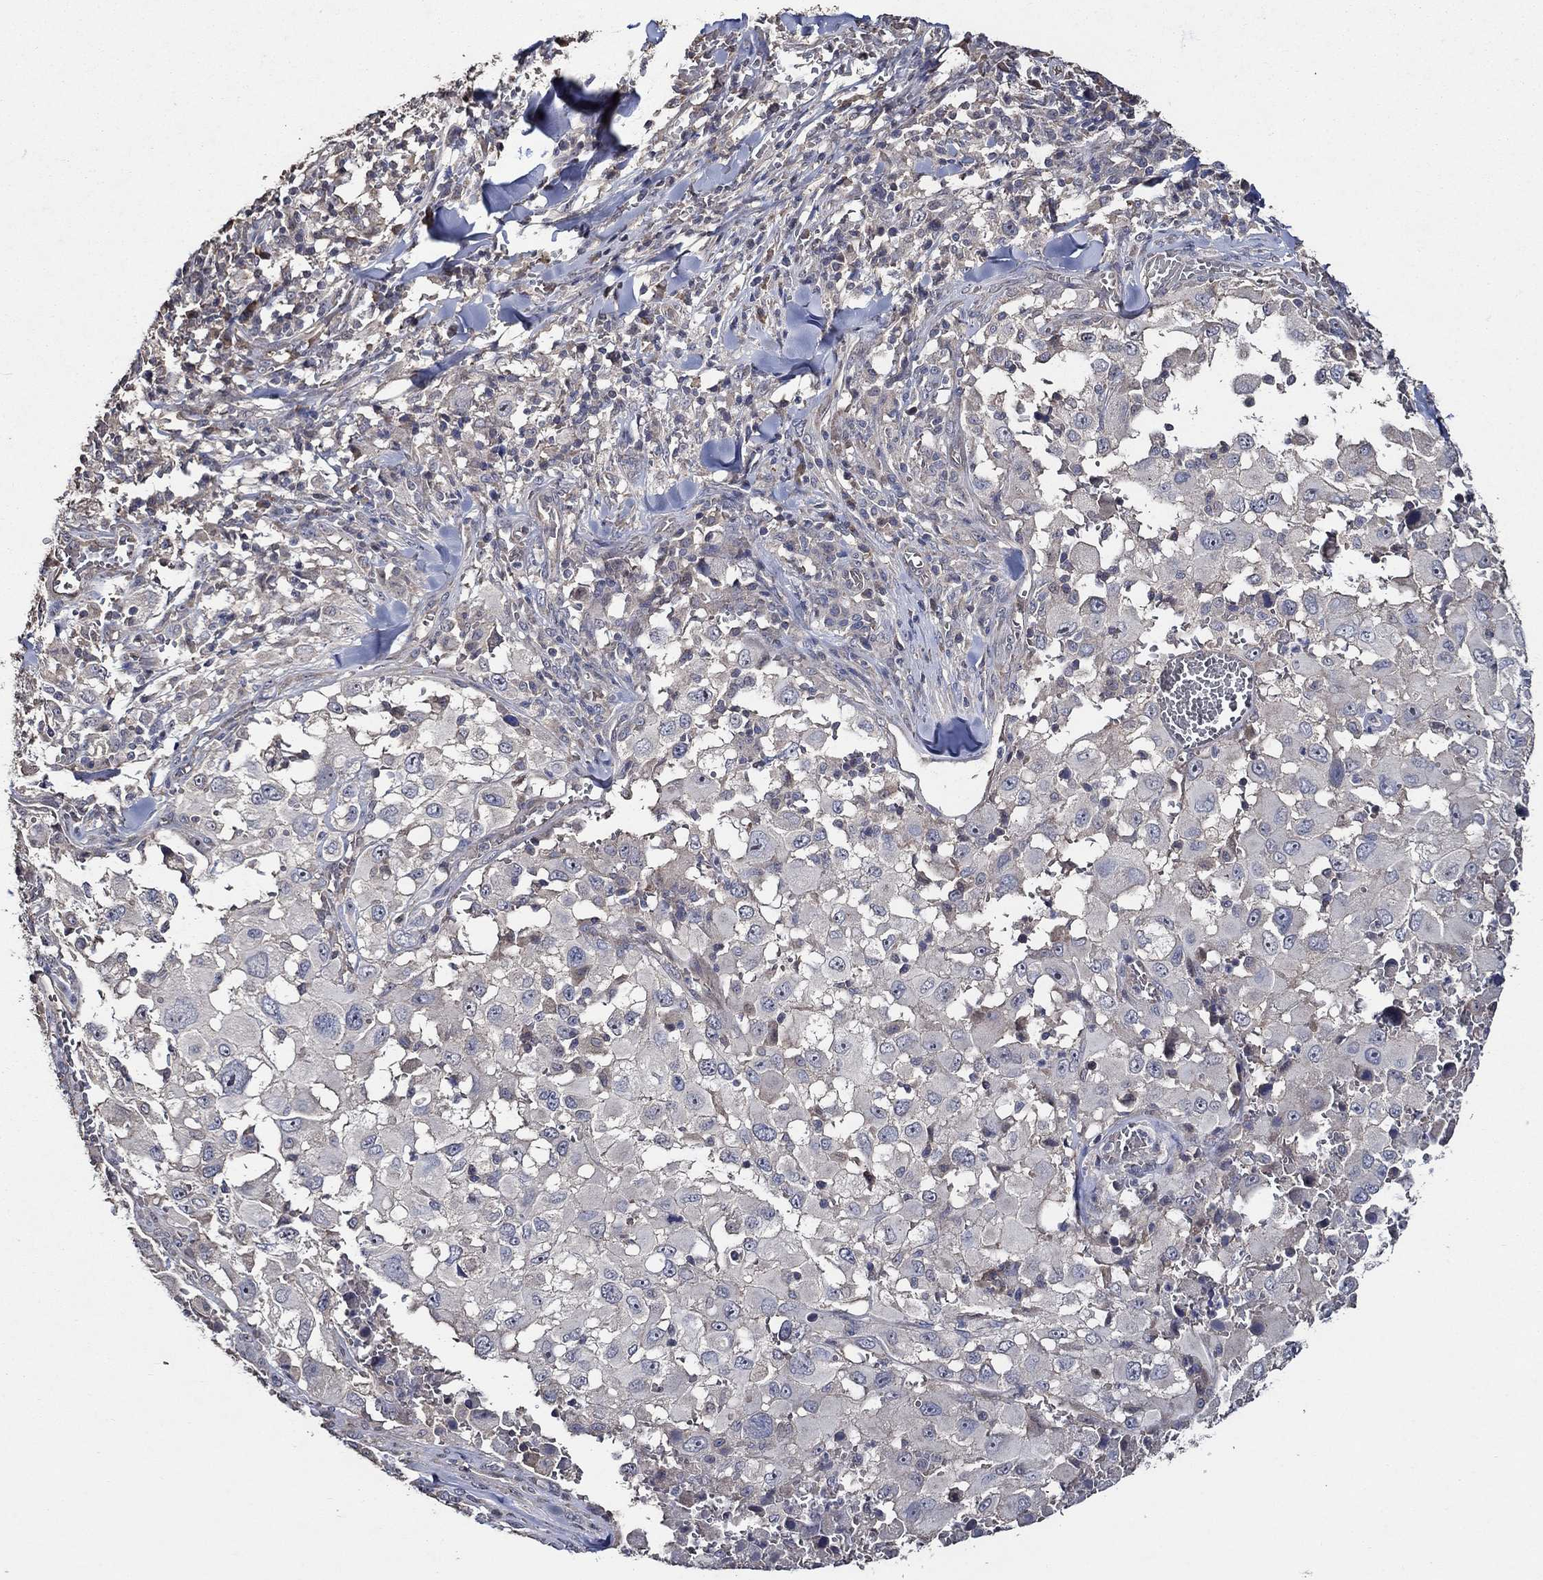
{"staining": {"intensity": "negative", "quantity": "none", "location": "none"}, "tissue": "melanoma", "cell_type": "Tumor cells", "image_type": "cancer", "snomed": [{"axis": "morphology", "description": "Malignant melanoma, Metastatic site"}, {"axis": "topography", "description": "Lymph node"}], "caption": "Image shows no protein expression in tumor cells of malignant melanoma (metastatic site) tissue.", "gene": "HAP1", "patient": {"sex": "male", "age": 50}}